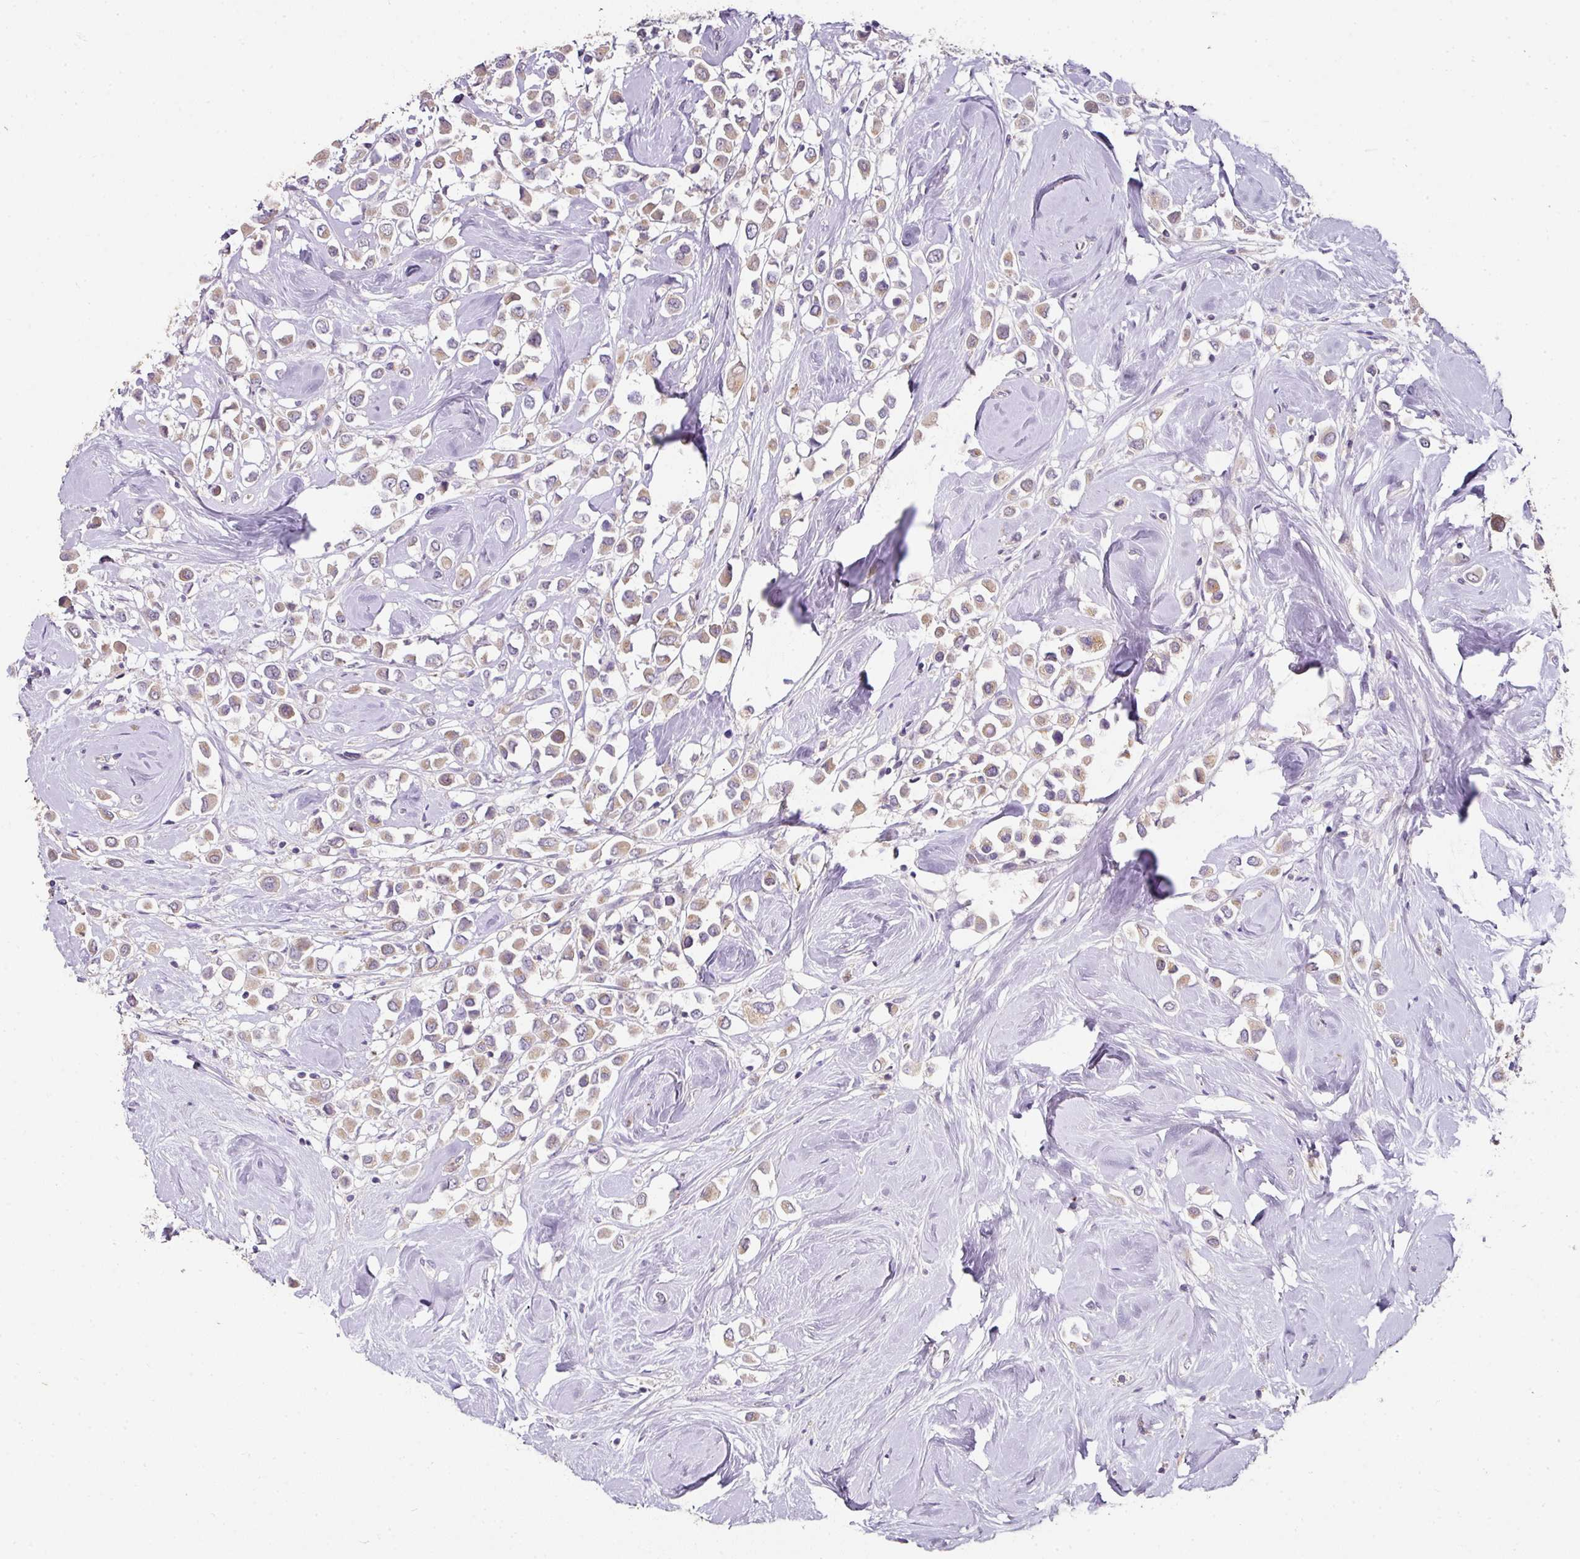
{"staining": {"intensity": "weak", "quantity": ">75%", "location": "cytoplasmic/membranous"}, "tissue": "breast cancer", "cell_type": "Tumor cells", "image_type": "cancer", "snomed": [{"axis": "morphology", "description": "Duct carcinoma"}, {"axis": "topography", "description": "Breast"}], "caption": "A histopathology image of breast cancer (invasive ductal carcinoma) stained for a protein shows weak cytoplasmic/membranous brown staining in tumor cells.", "gene": "SKIC2", "patient": {"sex": "female", "age": 61}}